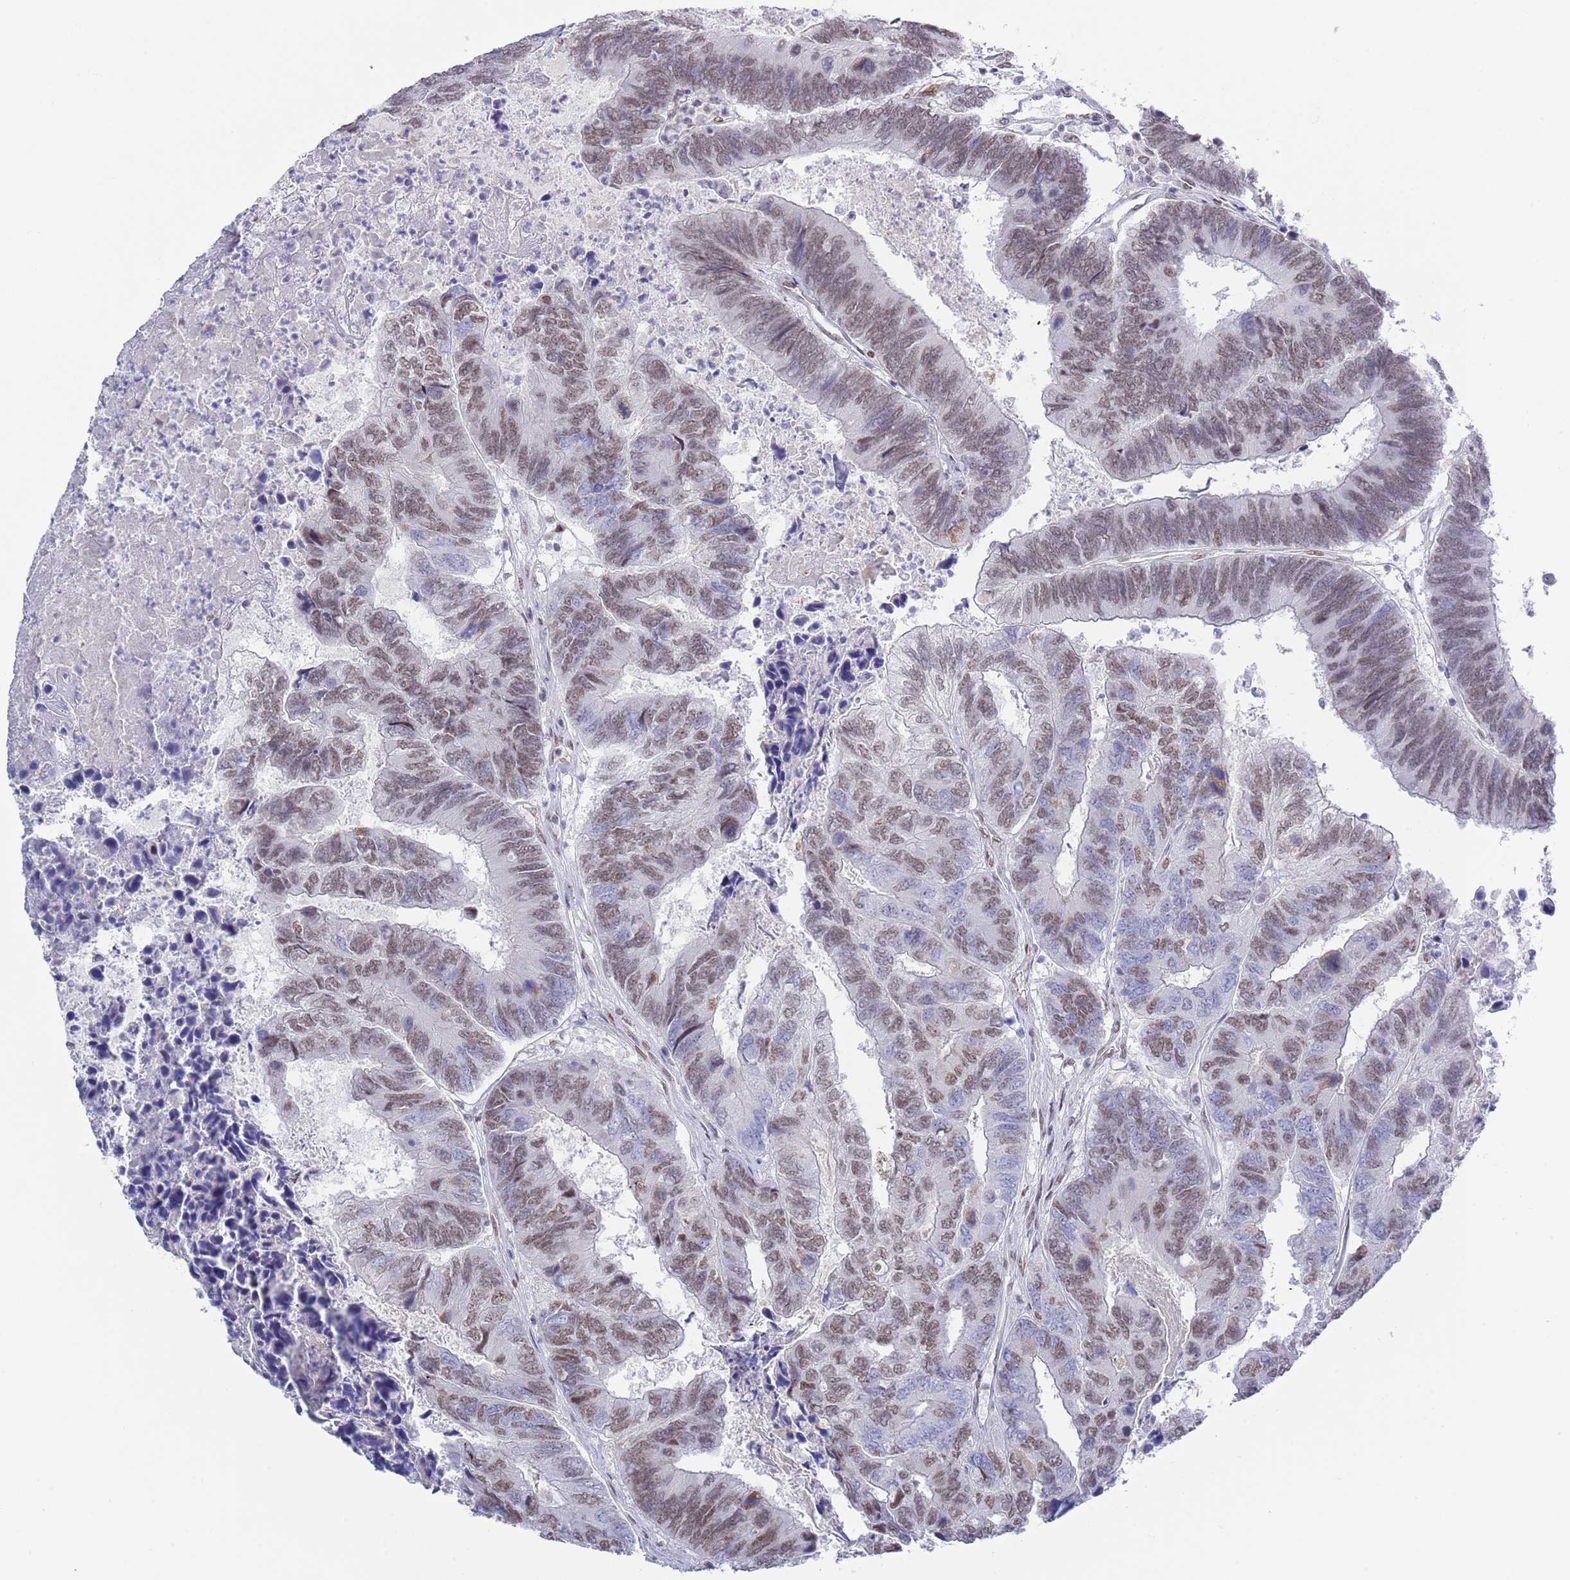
{"staining": {"intensity": "moderate", "quantity": ">75%", "location": "nuclear"}, "tissue": "colorectal cancer", "cell_type": "Tumor cells", "image_type": "cancer", "snomed": [{"axis": "morphology", "description": "Adenocarcinoma, NOS"}, {"axis": "topography", "description": "Colon"}], "caption": "Immunohistochemical staining of colorectal cancer (adenocarcinoma) displays medium levels of moderate nuclear protein positivity in about >75% of tumor cells.", "gene": "ZNF382", "patient": {"sex": "female", "age": 67}}